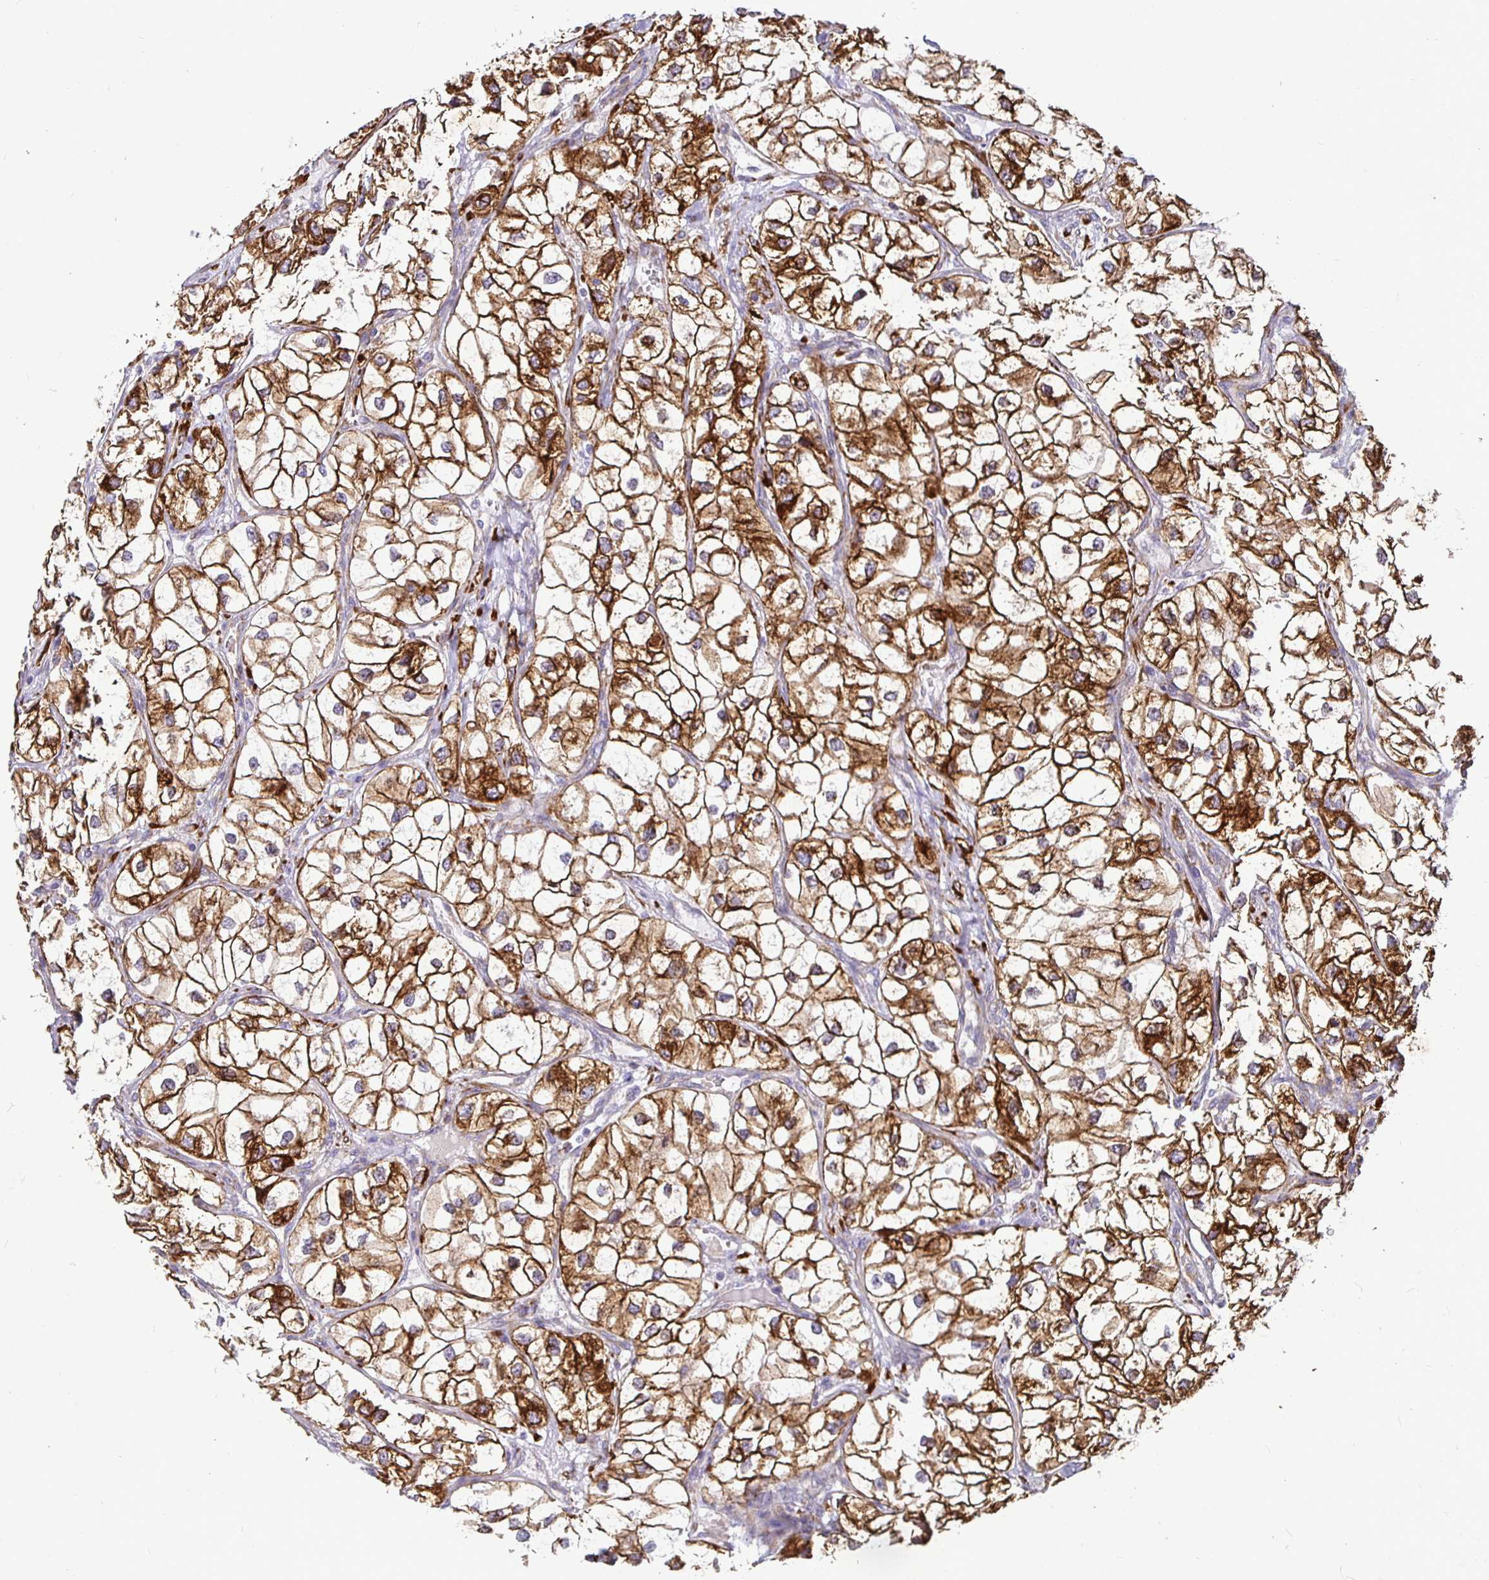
{"staining": {"intensity": "strong", "quantity": ">75%", "location": "cytoplasmic/membranous"}, "tissue": "renal cancer", "cell_type": "Tumor cells", "image_type": "cancer", "snomed": [{"axis": "morphology", "description": "Adenocarcinoma, NOS"}, {"axis": "topography", "description": "Kidney"}], "caption": "Immunohistochemistry (IHC) staining of renal adenocarcinoma, which shows high levels of strong cytoplasmic/membranous expression in approximately >75% of tumor cells indicating strong cytoplasmic/membranous protein staining. The staining was performed using DAB (3,3'-diaminobenzidine) (brown) for protein detection and nuclei were counterstained in hematoxylin (blue).", "gene": "P4HA2", "patient": {"sex": "male", "age": 59}}